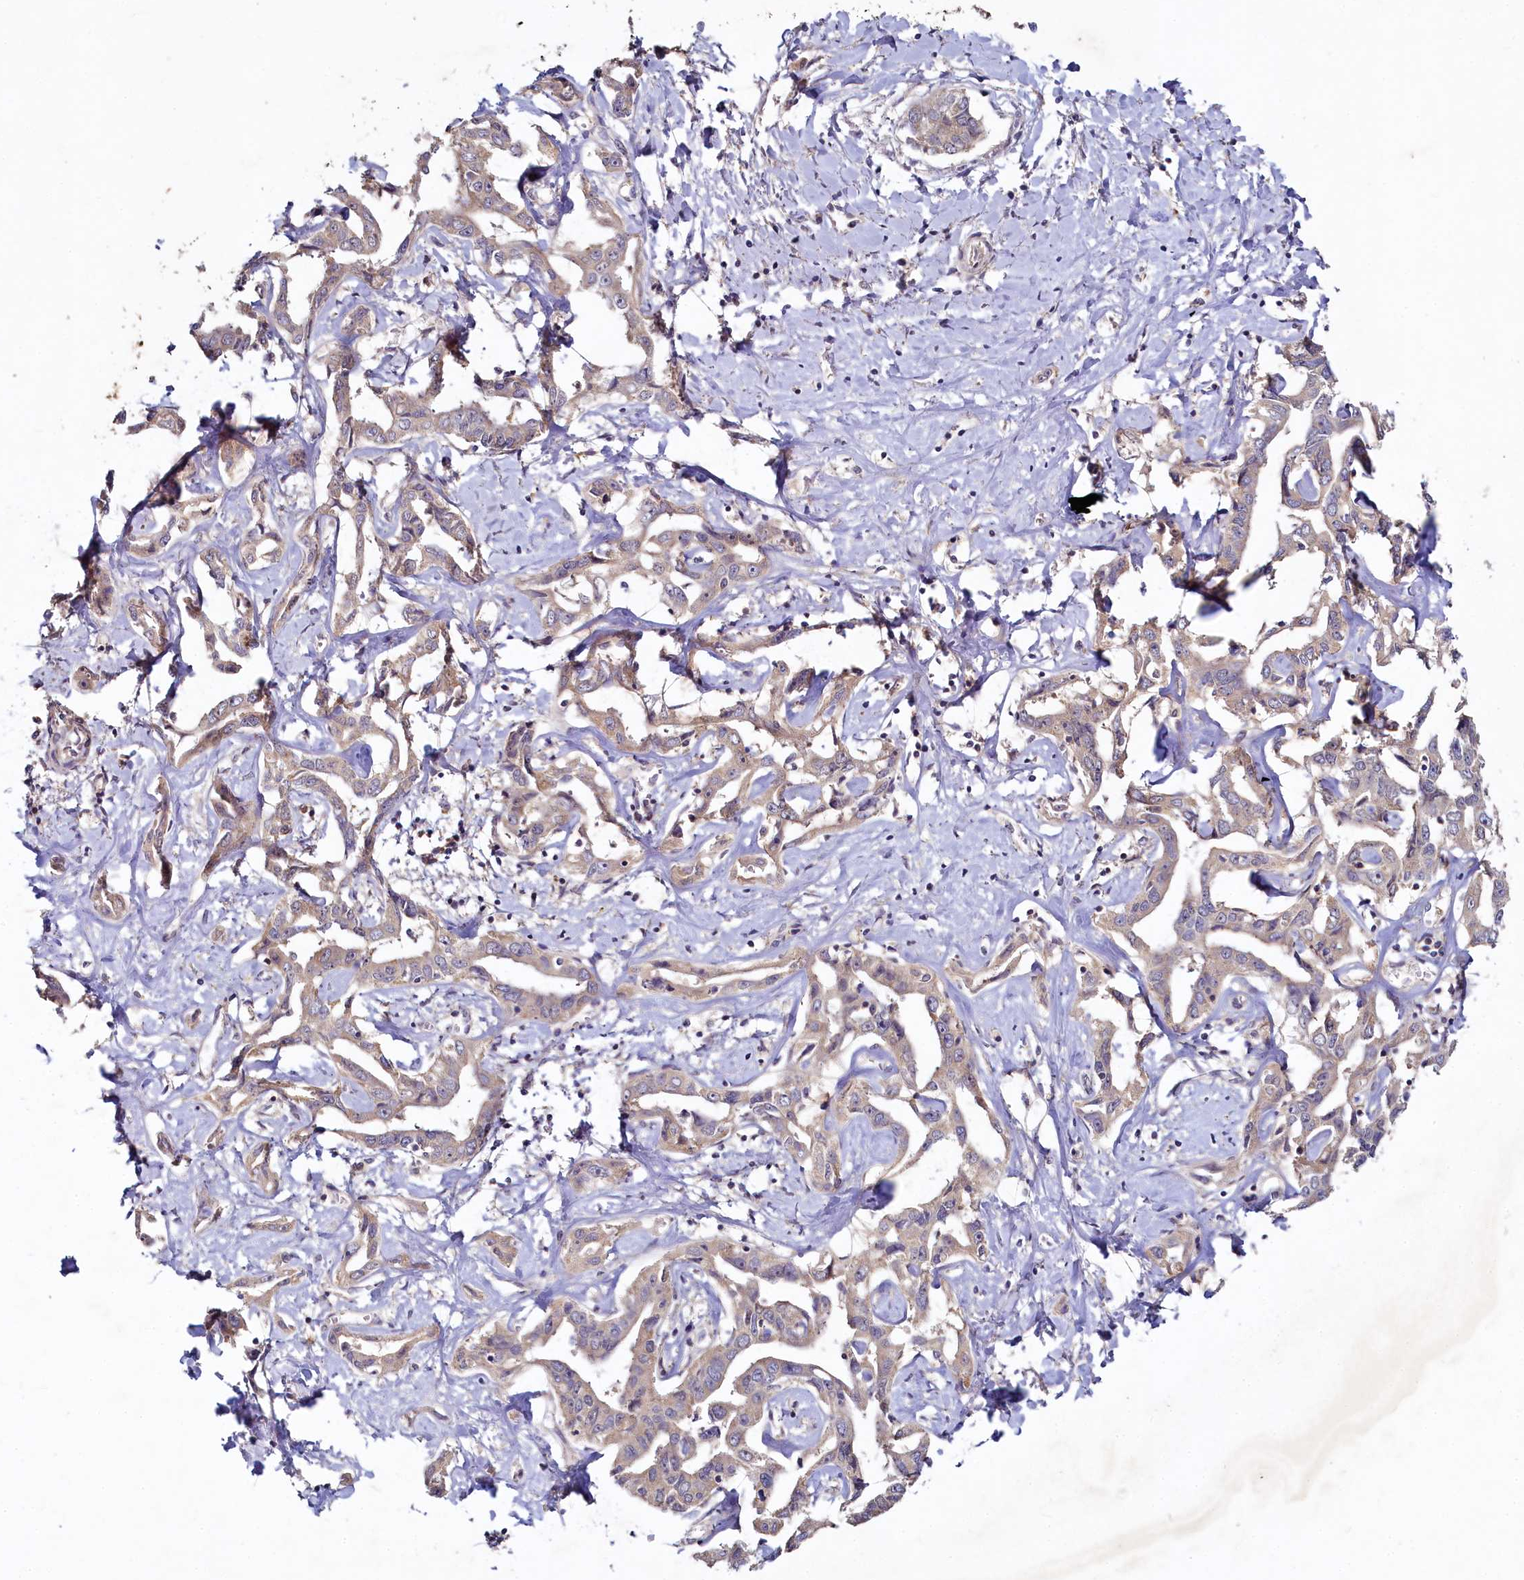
{"staining": {"intensity": "weak", "quantity": "25%-75%", "location": "cytoplasmic/membranous"}, "tissue": "liver cancer", "cell_type": "Tumor cells", "image_type": "cancer", "snomed": [{"axis": "morphology", "description": "Cholangiocarcinoma"}, {"axis": "topography", "description": "Liver"}], "caption": "Immunohistochemical staining of liver cholangiocarcinoma shows weak cytoplasmic/membranous protein expression in about 25%-75% of tumor cells.", "gene": "HERC3", "patient": {"sex": "male", "age": 59}}